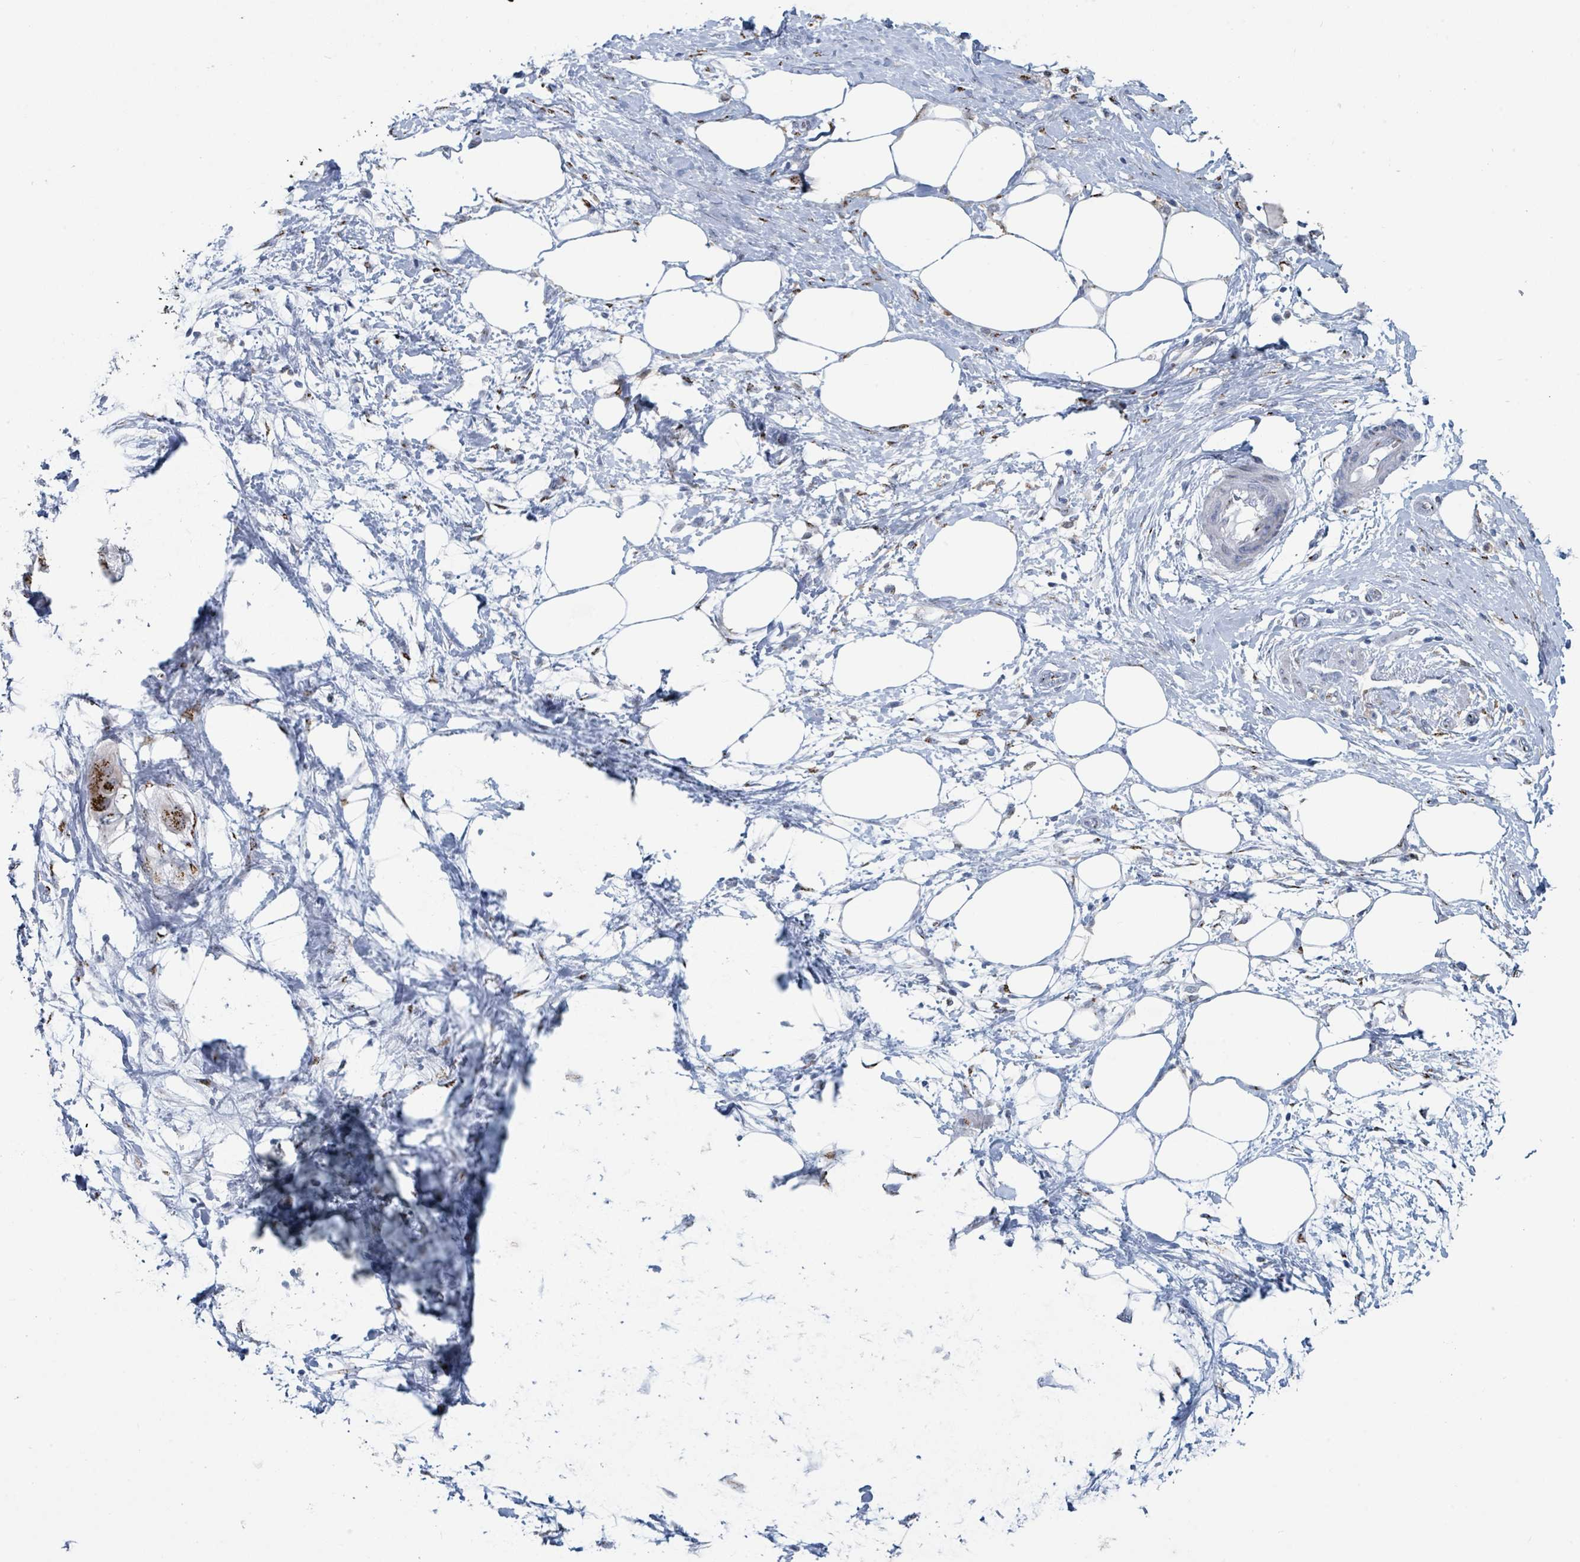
{"staining": {"intensity": "strong", "quantity": "25%-75%", "location": "cytoplasmic/membranous"}, "tissue": "pancreatic cancer", "cell_type": "Tumor cells", "image_type": "cancer", "snomed": [{"axis": "morphology", "description": "Adenocarcinoma, NOS"}, {"axis": "topography", "description": "Pancreas"}], "caption": "Pancreatic adenocarcinoma stained with DAB (3,3'-diaminobenzidine) immunohistochemistry (IHC) exhibits high levels of strong cytoplasmic/membranous staining in about 25%-75% of tumor cells.", "gene": "DCAF5", "patient": {"sex": "male", "age": 68}}